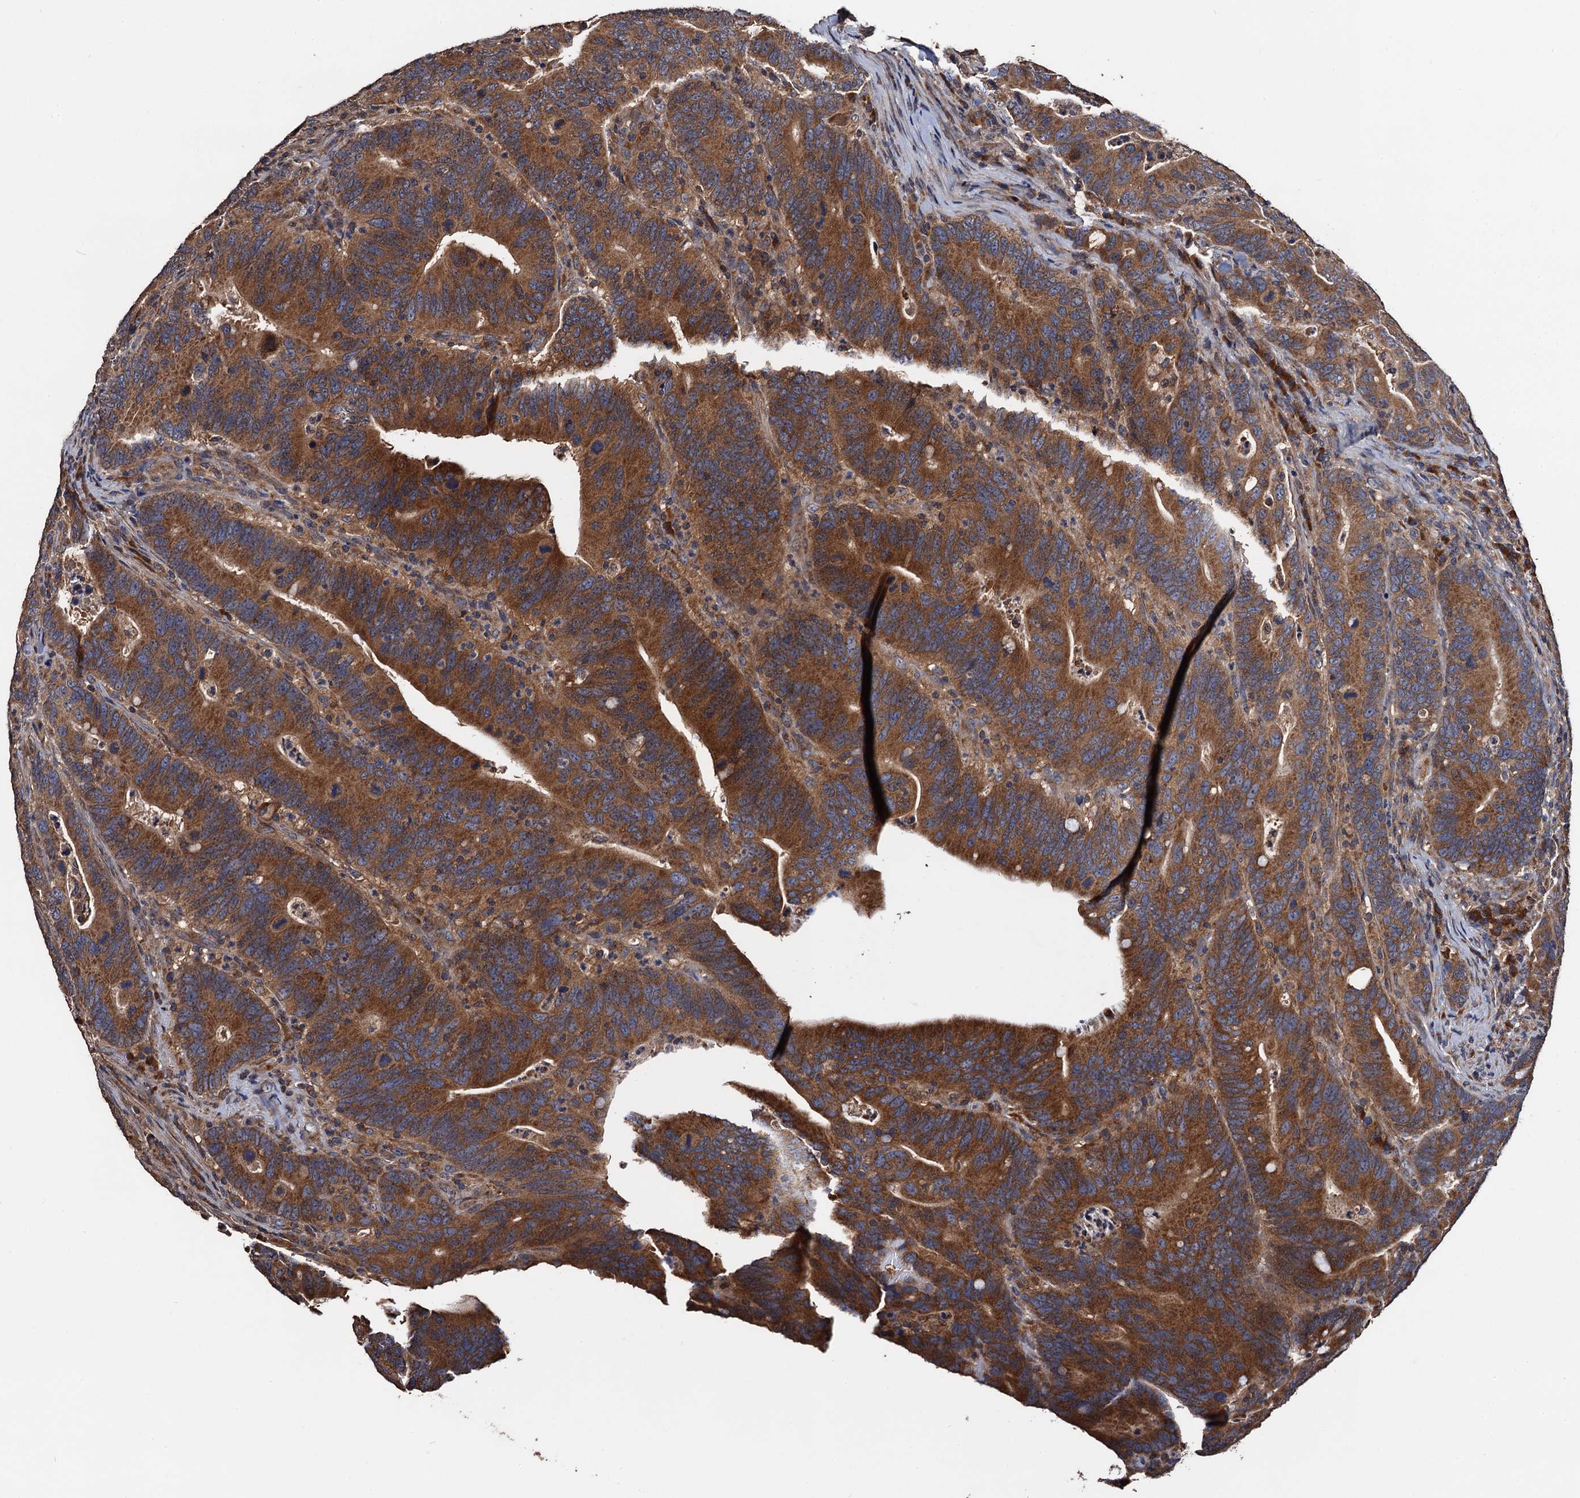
{"staining": {"intensity": "strong", "quantity": ">75%", "location": "cytoplasmic/membranous"}, "tissue": "colorectal cancer", "cell_type": "Tumor cells", "image_type": "cancer", "snomed": [{"axis": "morphology", "description": "Adenocarcinoma, NOS"}, {"axis": "topography", "description": "Colon"}], "caption": "Strong cytoplasmic/membranous expression for a protein is identified in about >75% of tumor cells of colorectal cancer using IHC.", "gene": "RGS11", "patient": {"sex": "female", "age": 66}}